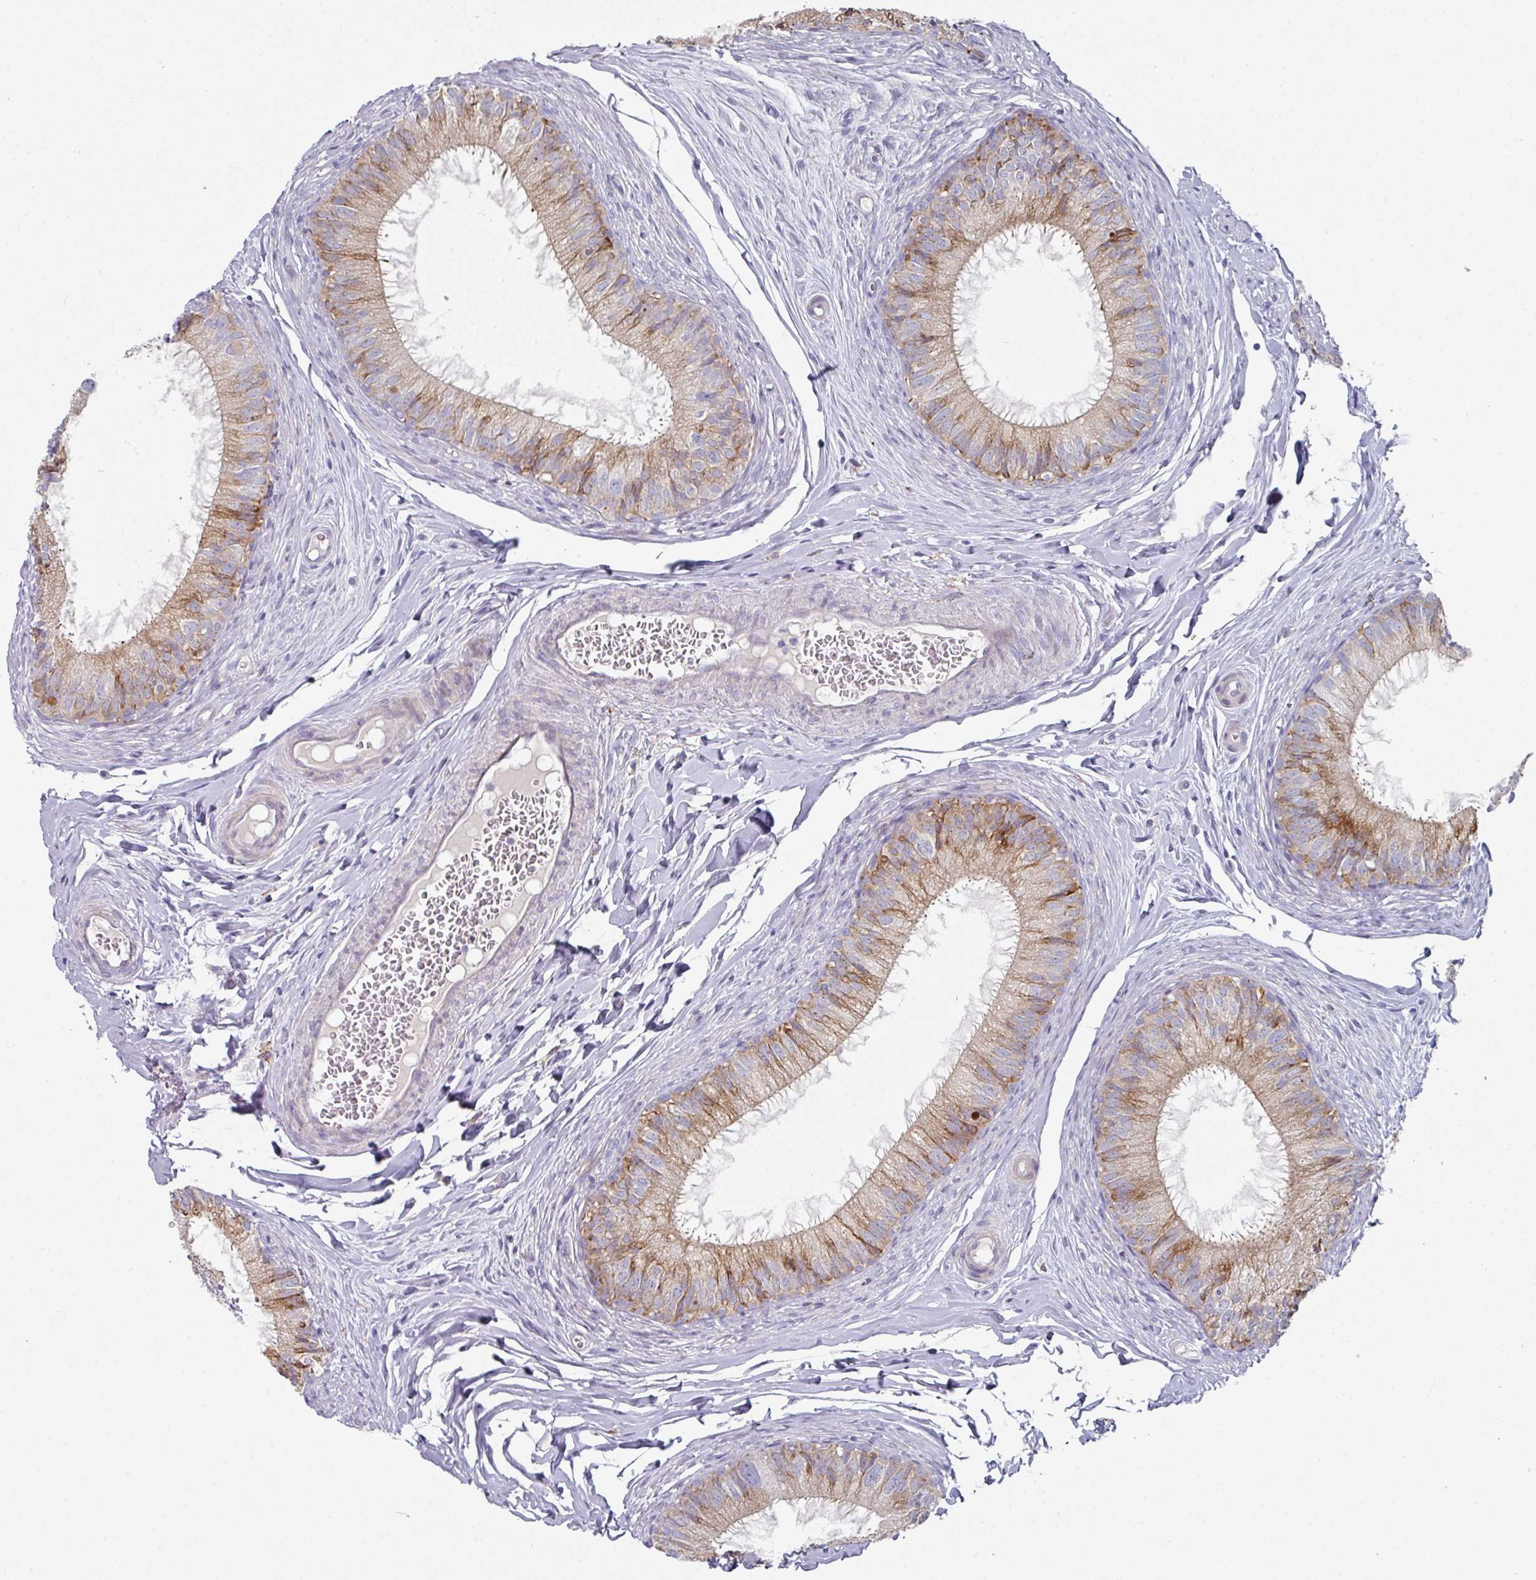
{"staining": {"intensity": "moderate", "quantity": "25%-75%", "location": "cytoplasmic/membranous"}, "tissue": "epididymis", "cell_type": "Glandular cells", "image_type": "normal", "snomed": [{"axis": "morphology", "description": "Normal tissue, NOS"}, {"axis": "topography", "description": "Epididymis"}], "caption": "Immunohistochemical staining of unremarkable epididymis shows medium levels of moderate cytoplasmic/membranous staining in approximately 25%-75% of glandular cells.", "gene": "WSB2", "patient": {"sex": "male", "age": 25}}